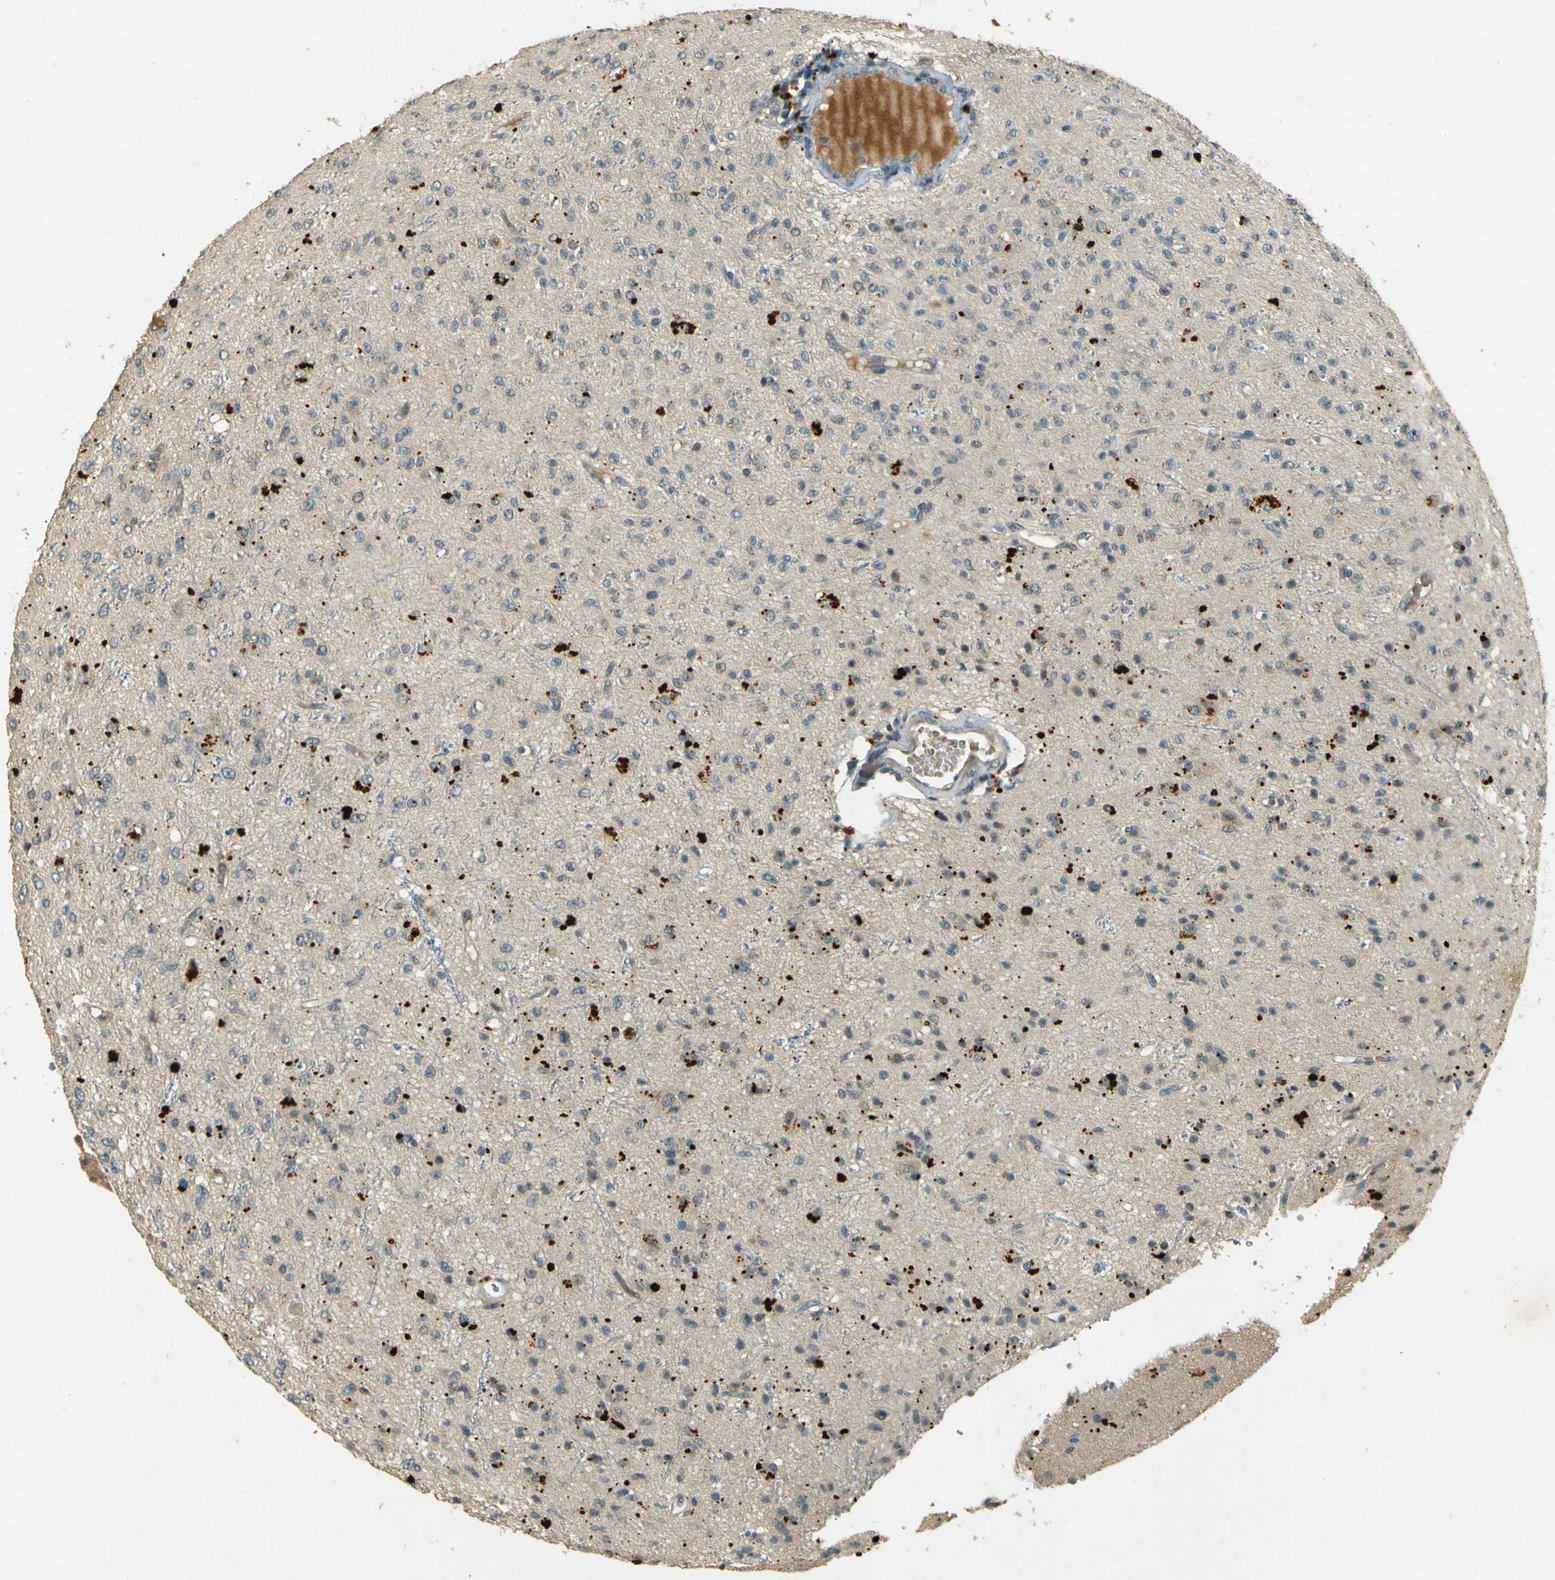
{"staining": {"intensity": "negative", "quantity": "none", "location": "none"}, "tissue": "glioma", "cell_type": "Tumor cells", "image_type": "cancer", "snomed": [{"axis": "morphology", "description": "Glioma, malignant, High grade"}, {"axis": "topography", "description": "pancreas cauda"}], "caption": "This image is of glioma stained with IHC to label a protein in brown with the nuclei are counter-stained blue. There is no expression in tumor cells.", "gene": "MPDZ", "patient": {"sex": "male", "age": 60}}